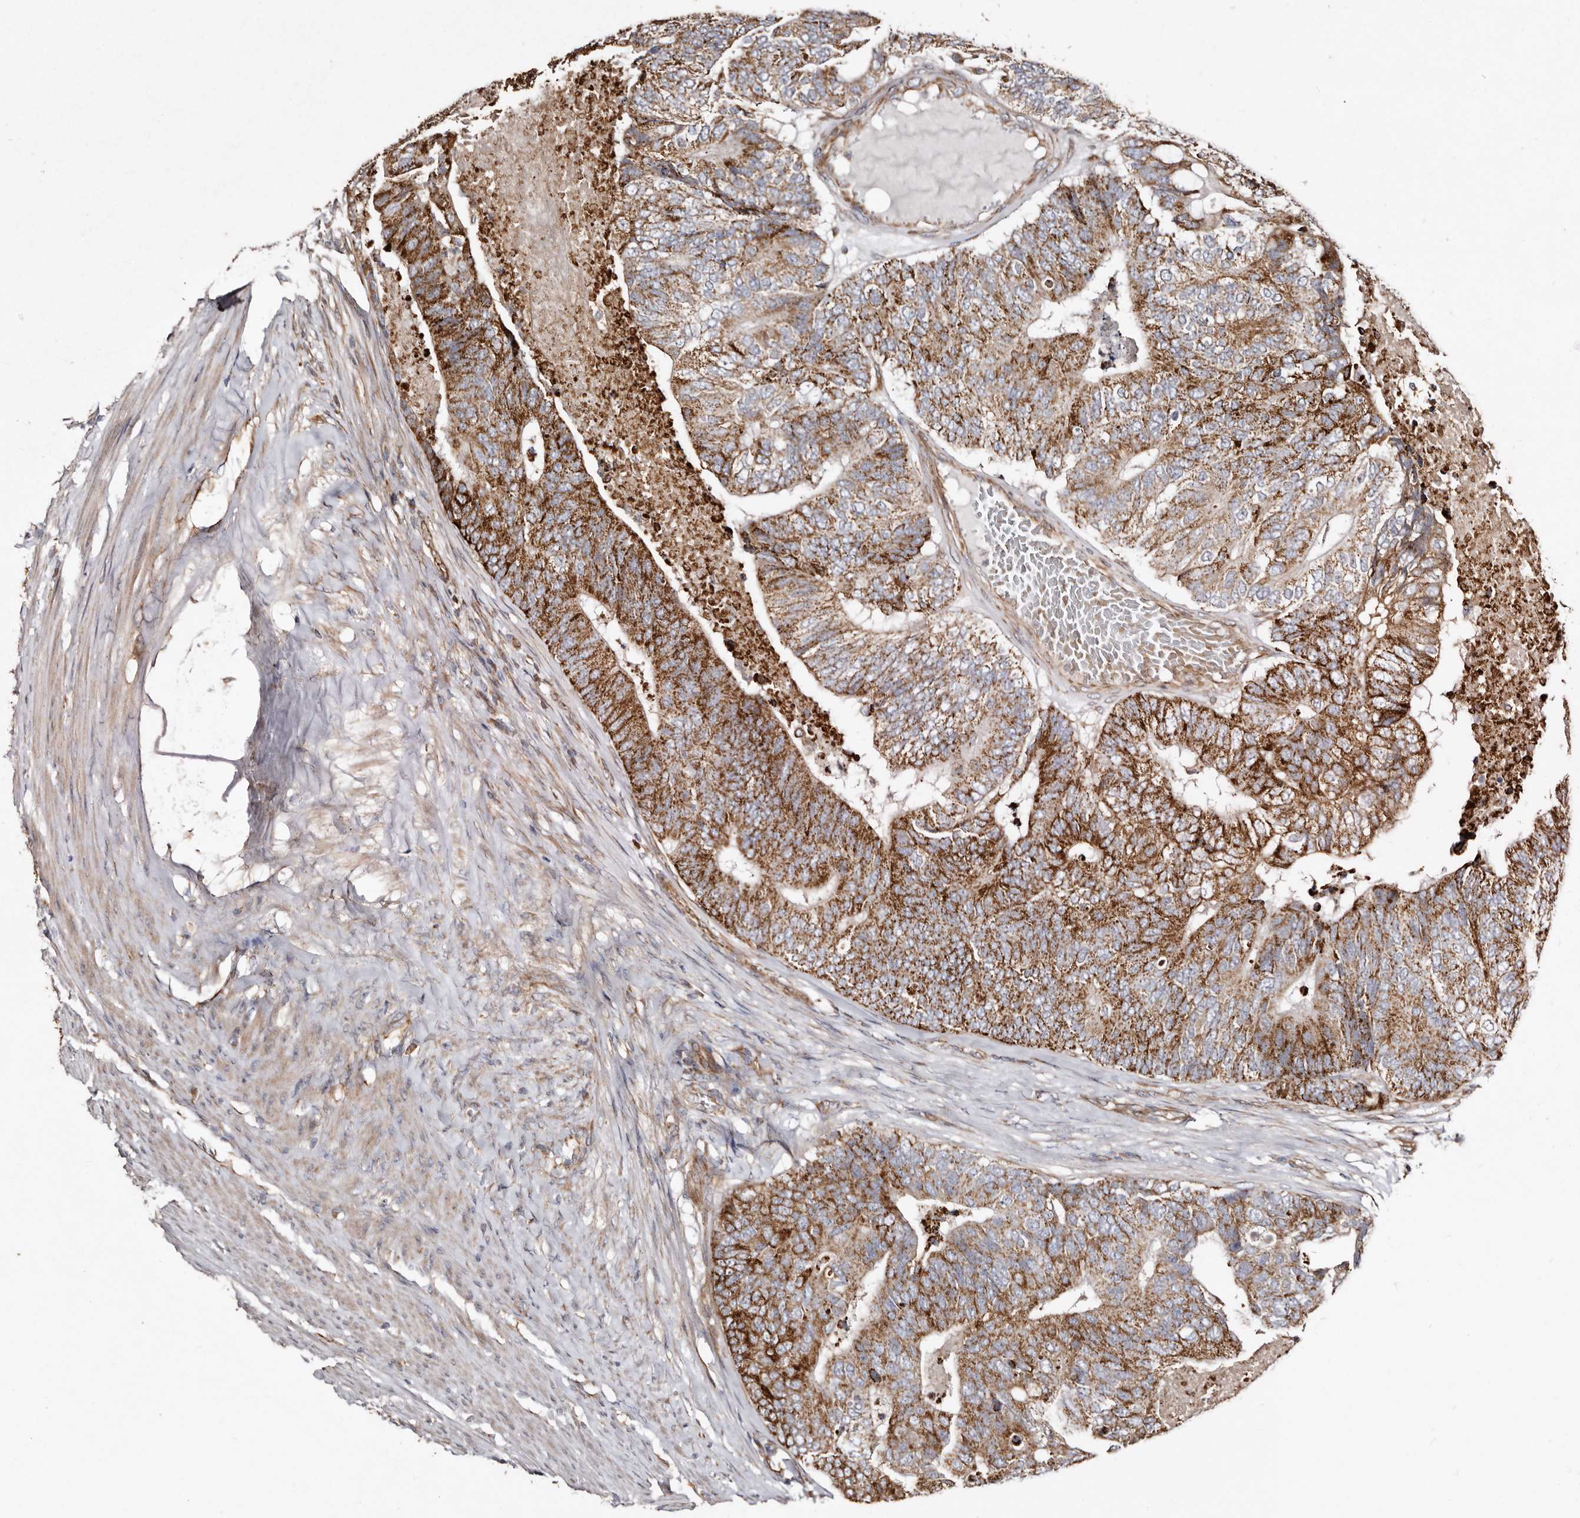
{"staining": {"intensity": "strong", "quantity": ">75%", "location": "cytoplasmic/membranous"}, "tissue": "colorectal cancer", "cell_type": "Tumor cells", "image_type": "cancer", "snomed": [{"axis": "morphology", "description": "Adenocarcinoma, NOS"}, {"axis": "topography", "description": "Colon"}], "caption": "Strong cytoplasmic/membranous expression is seen in about >75% of tumor cells in colorectal cancer (adenocarcinoma).", "gene": "MACC1", "patient": {"sex": "female", "age": 67}}